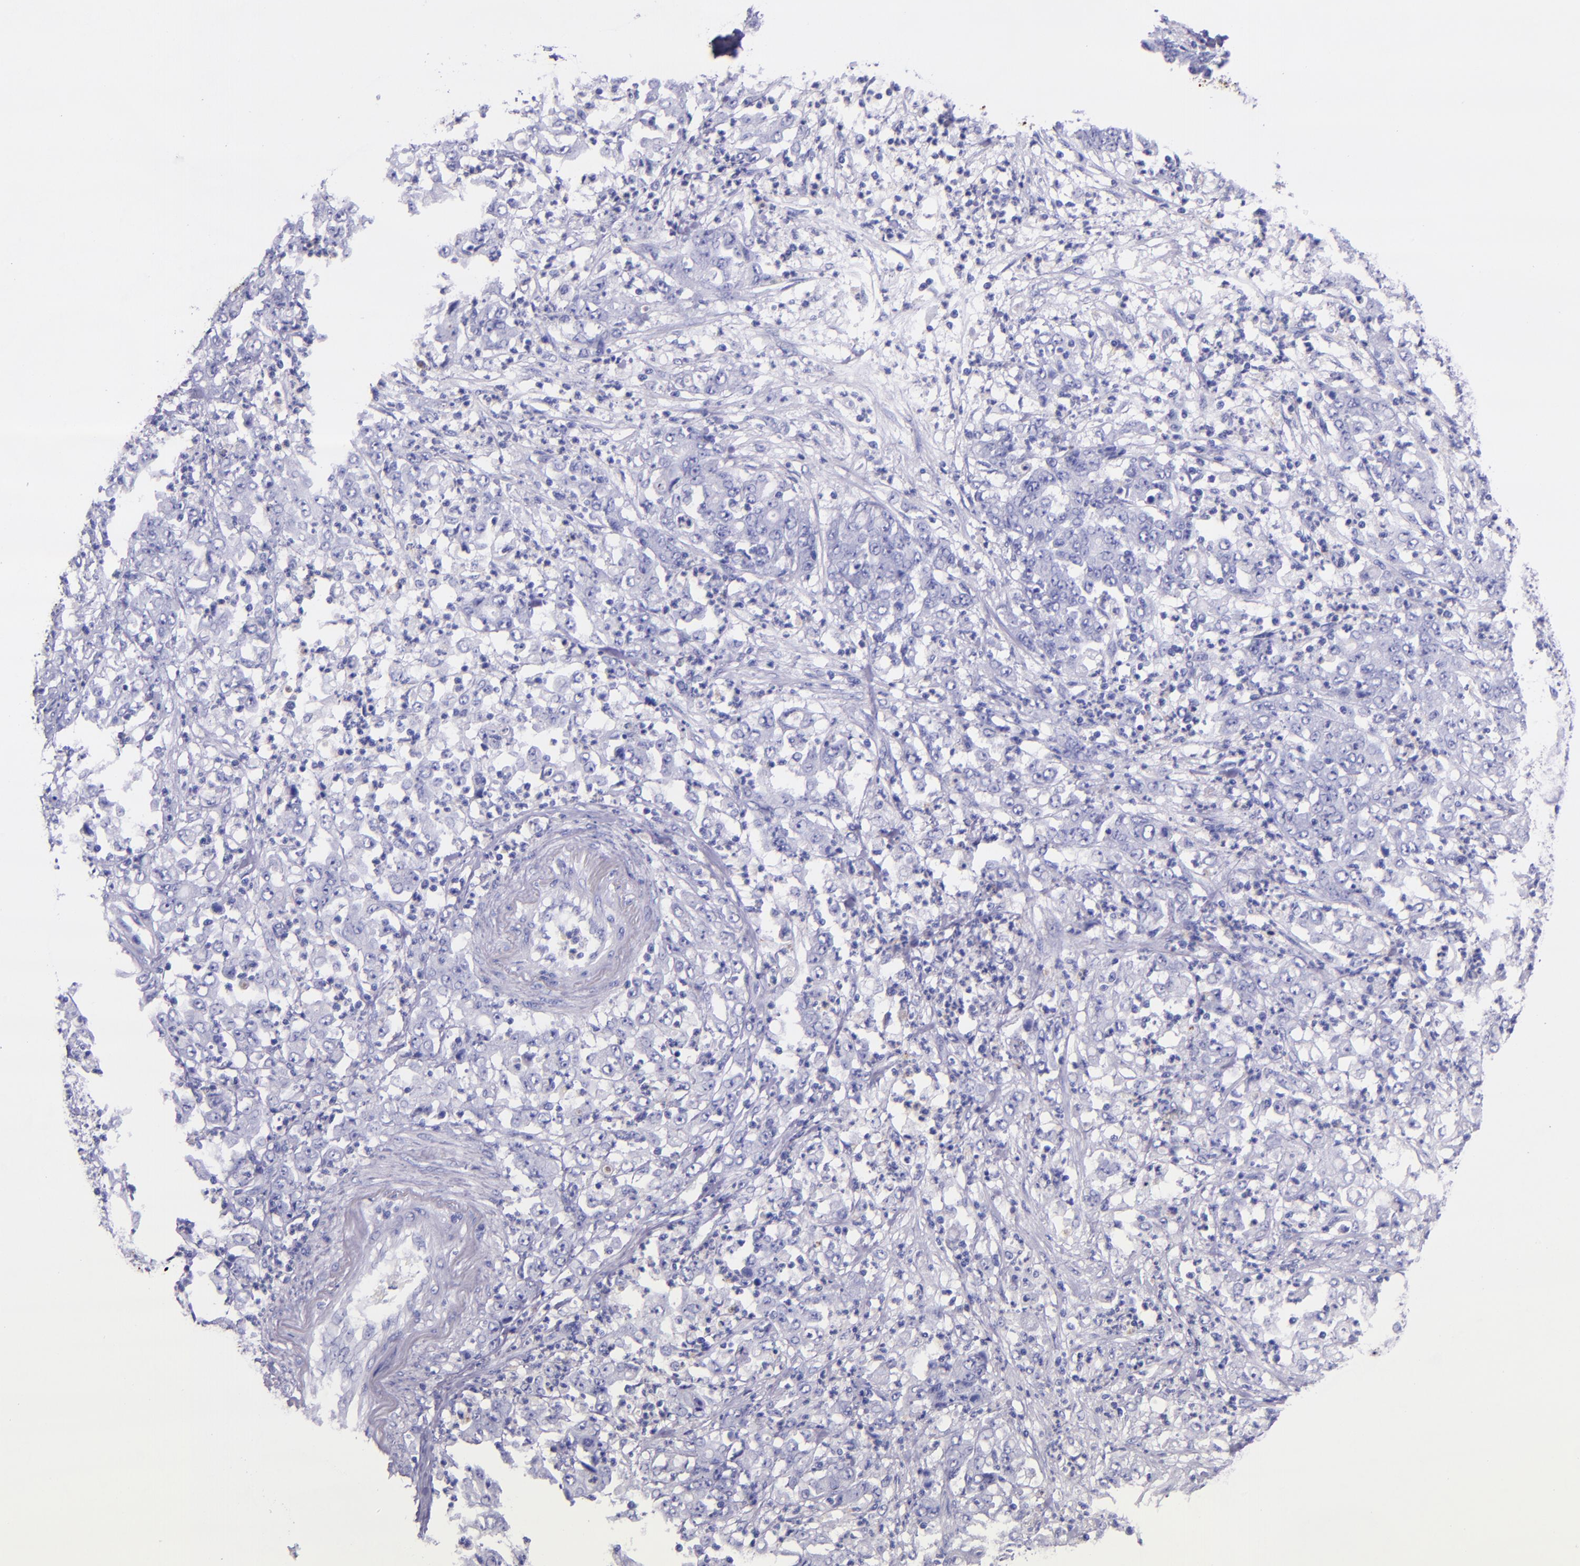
{"staining": {"intensity": "negative", "quantity": "none", "location": "none"}, "tissue": "stomach cancer", "cell_type": "Tumor cells", "image_type": "cancer", "snomed": [{"axis": "morphology", "description": "Adenocarcinoma, NOS"}, {"axis": "topography", "description": "Stomach, lower"}], "caption": "High magnification brightfield microscopy of stomach cancer stained with DAB (3,3'-diaminobenzidine) (brown) and counterstained with hematoxylin (blue): tumor cells show no significant positivity. (Stains: DAB IHC with hematoxylin counter stain, Microscopy: brightfield microscopy at high magnification).", "gene": "SLPI", "patient": {"sex": "female", "age": 71}}